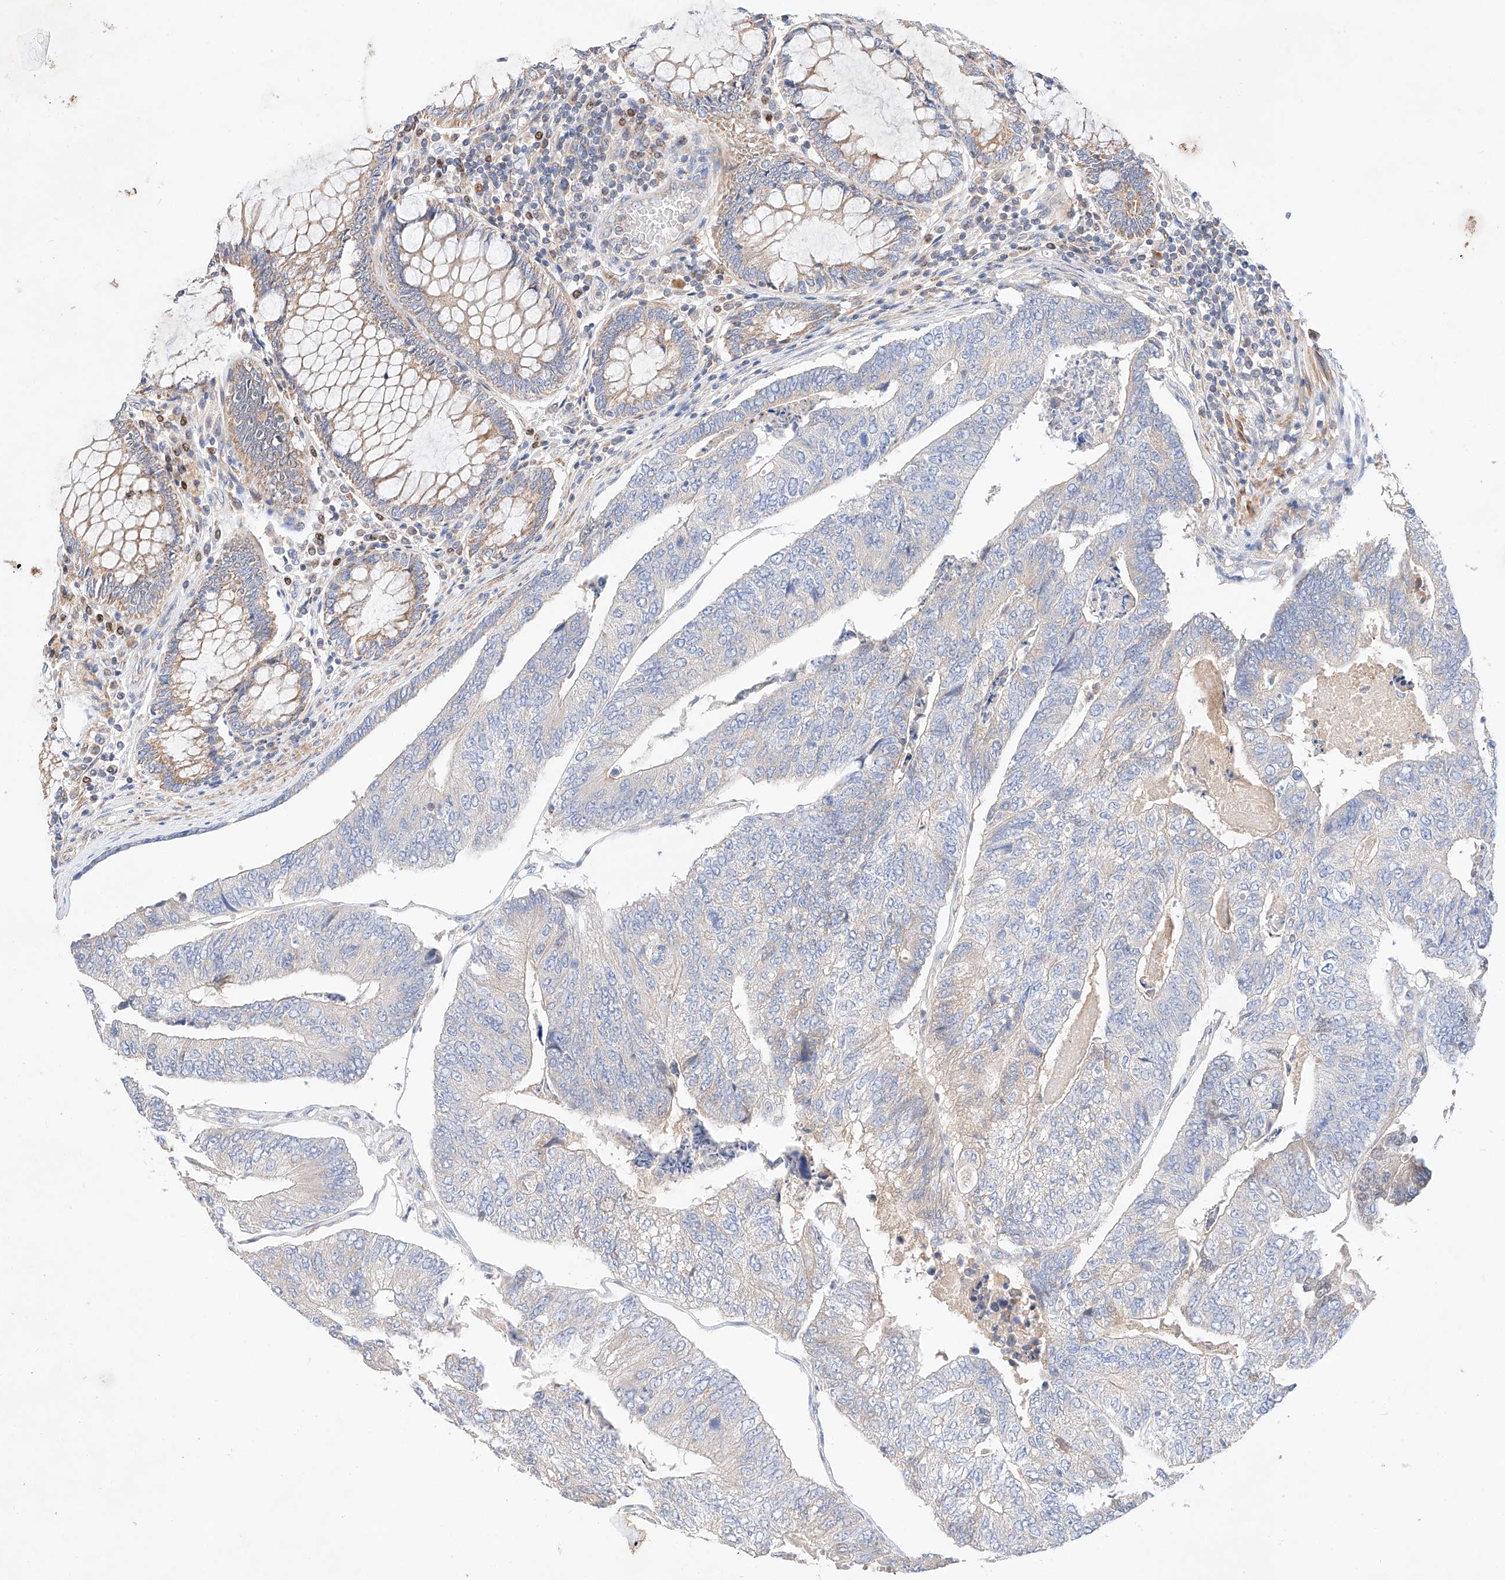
{"staining": {"intensity": "negative", "quantity": "none", "location": "none"}, "tissue": "colorectal cancer", "cell_type": "Tumor cells", "image_type": "cancer", "snomed": [{"axis": "morphology", "description": "Adenocarcinoma, NOS"}, {"axis": "topography", "description": "Colon"}], "caption": "Immunohistochemistry (IHC) micrograph of neoplastic tissue: colorectal adenocarcinoma stained with DAB (3,3'-diaminobenzidine) displays no significant protein staining in tumor cells.", "gene": "C6orf118", "patient": {"sex": "female", "age": 67}}